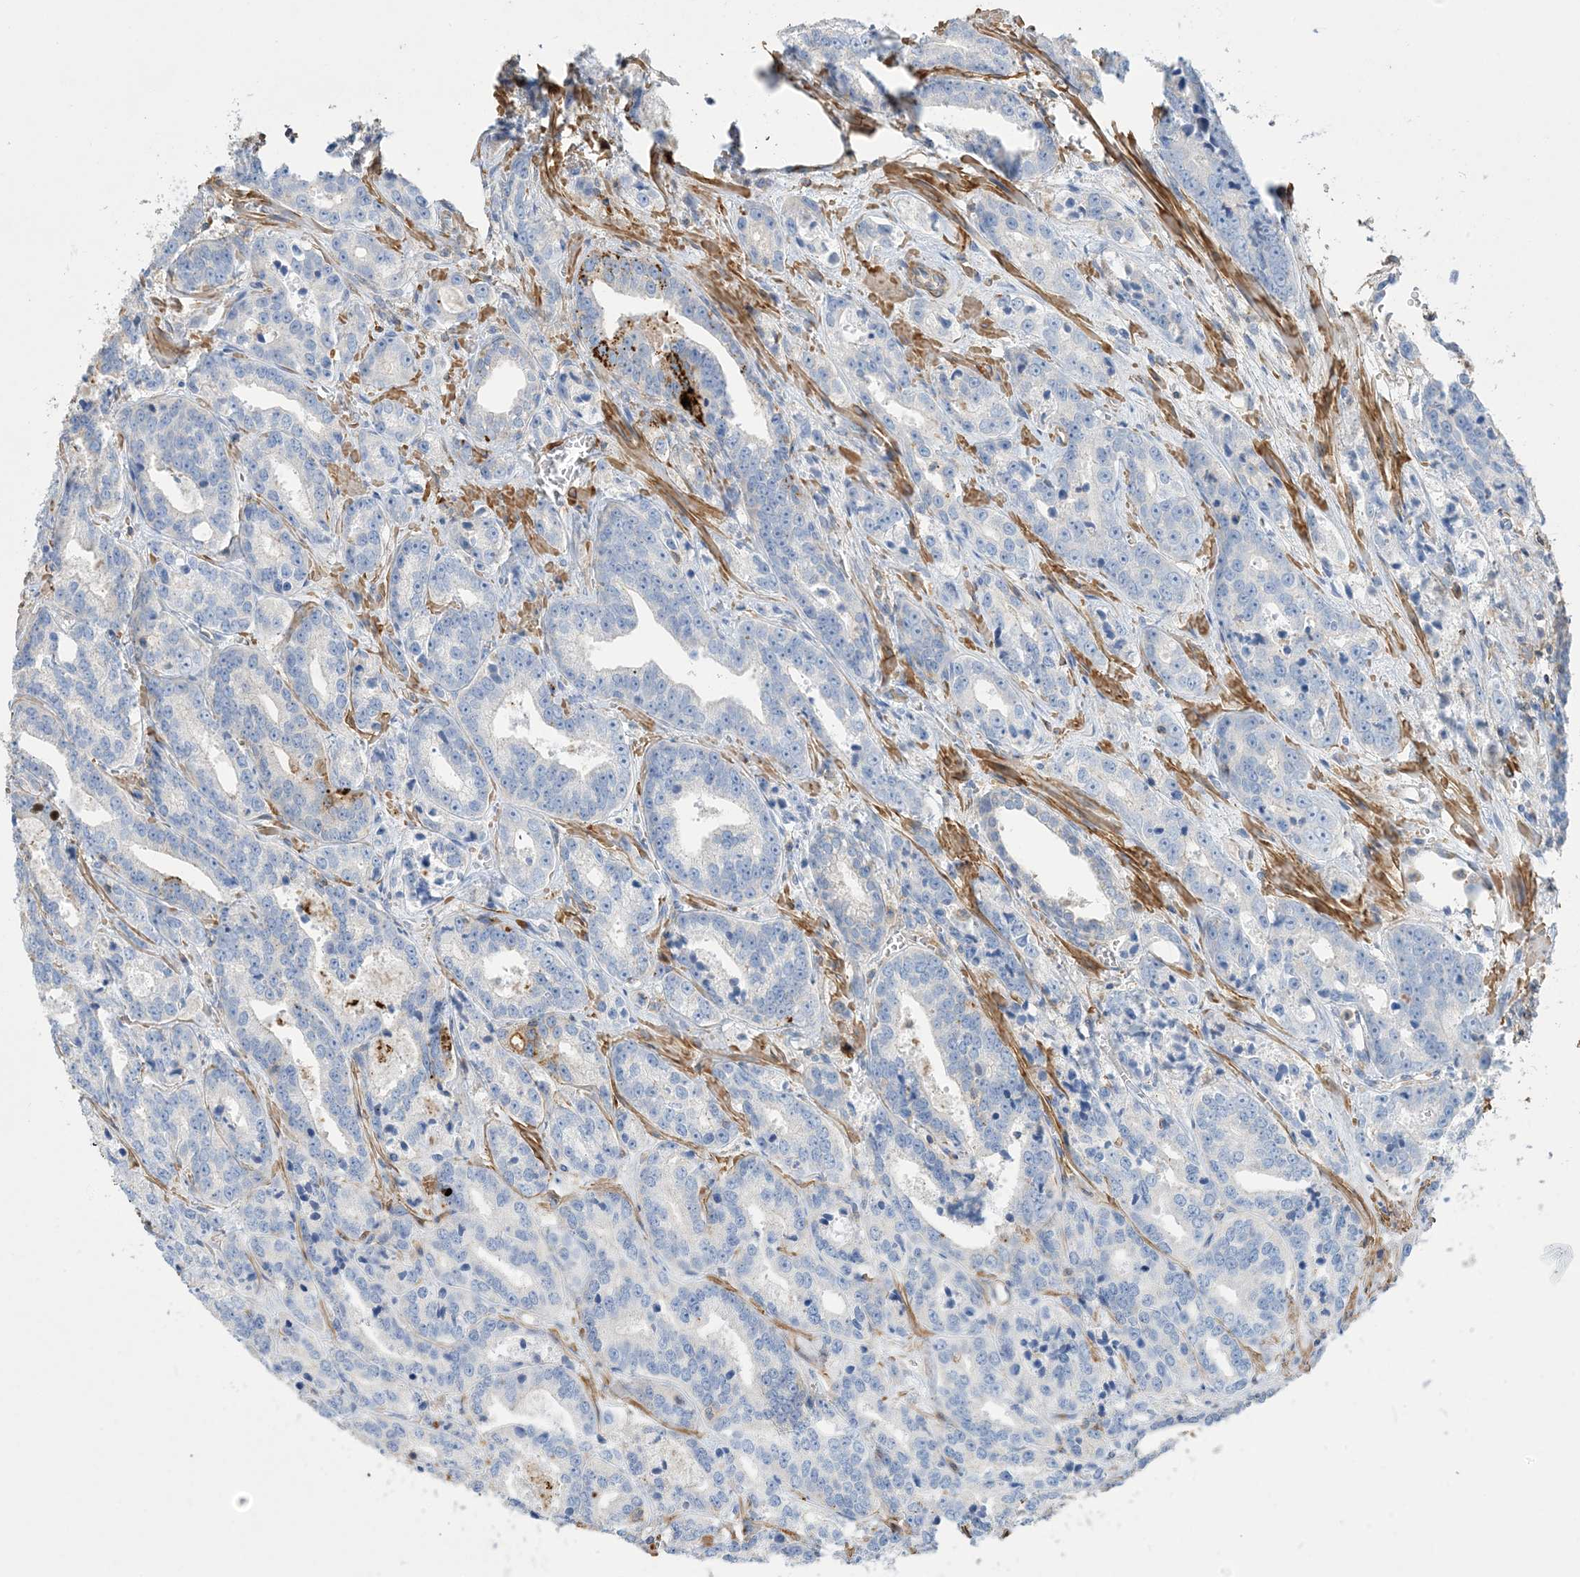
{"staining": {"intensity": "negative", "quantity": "none", "location": "none"}, "tissue": "prostate cancer", "cell_type": "Tumor cells", "image_type": "cancer", "snomed": [{"axis": "morphology", "description": "Adenocarcinoma, High grade"}, {"axis": "topography", "description": "Prostate"}], "caption": "This photomicrograph is of prostate cancer (adenocarcinoma (high-grade)) stained with immunohistochemistry to label a protein in brown with the nuclei are counter-stained blue. There is no staining in tumor cells.", "gene": "GTF3C2", "patient": {"sex": "male", "age": 62}}